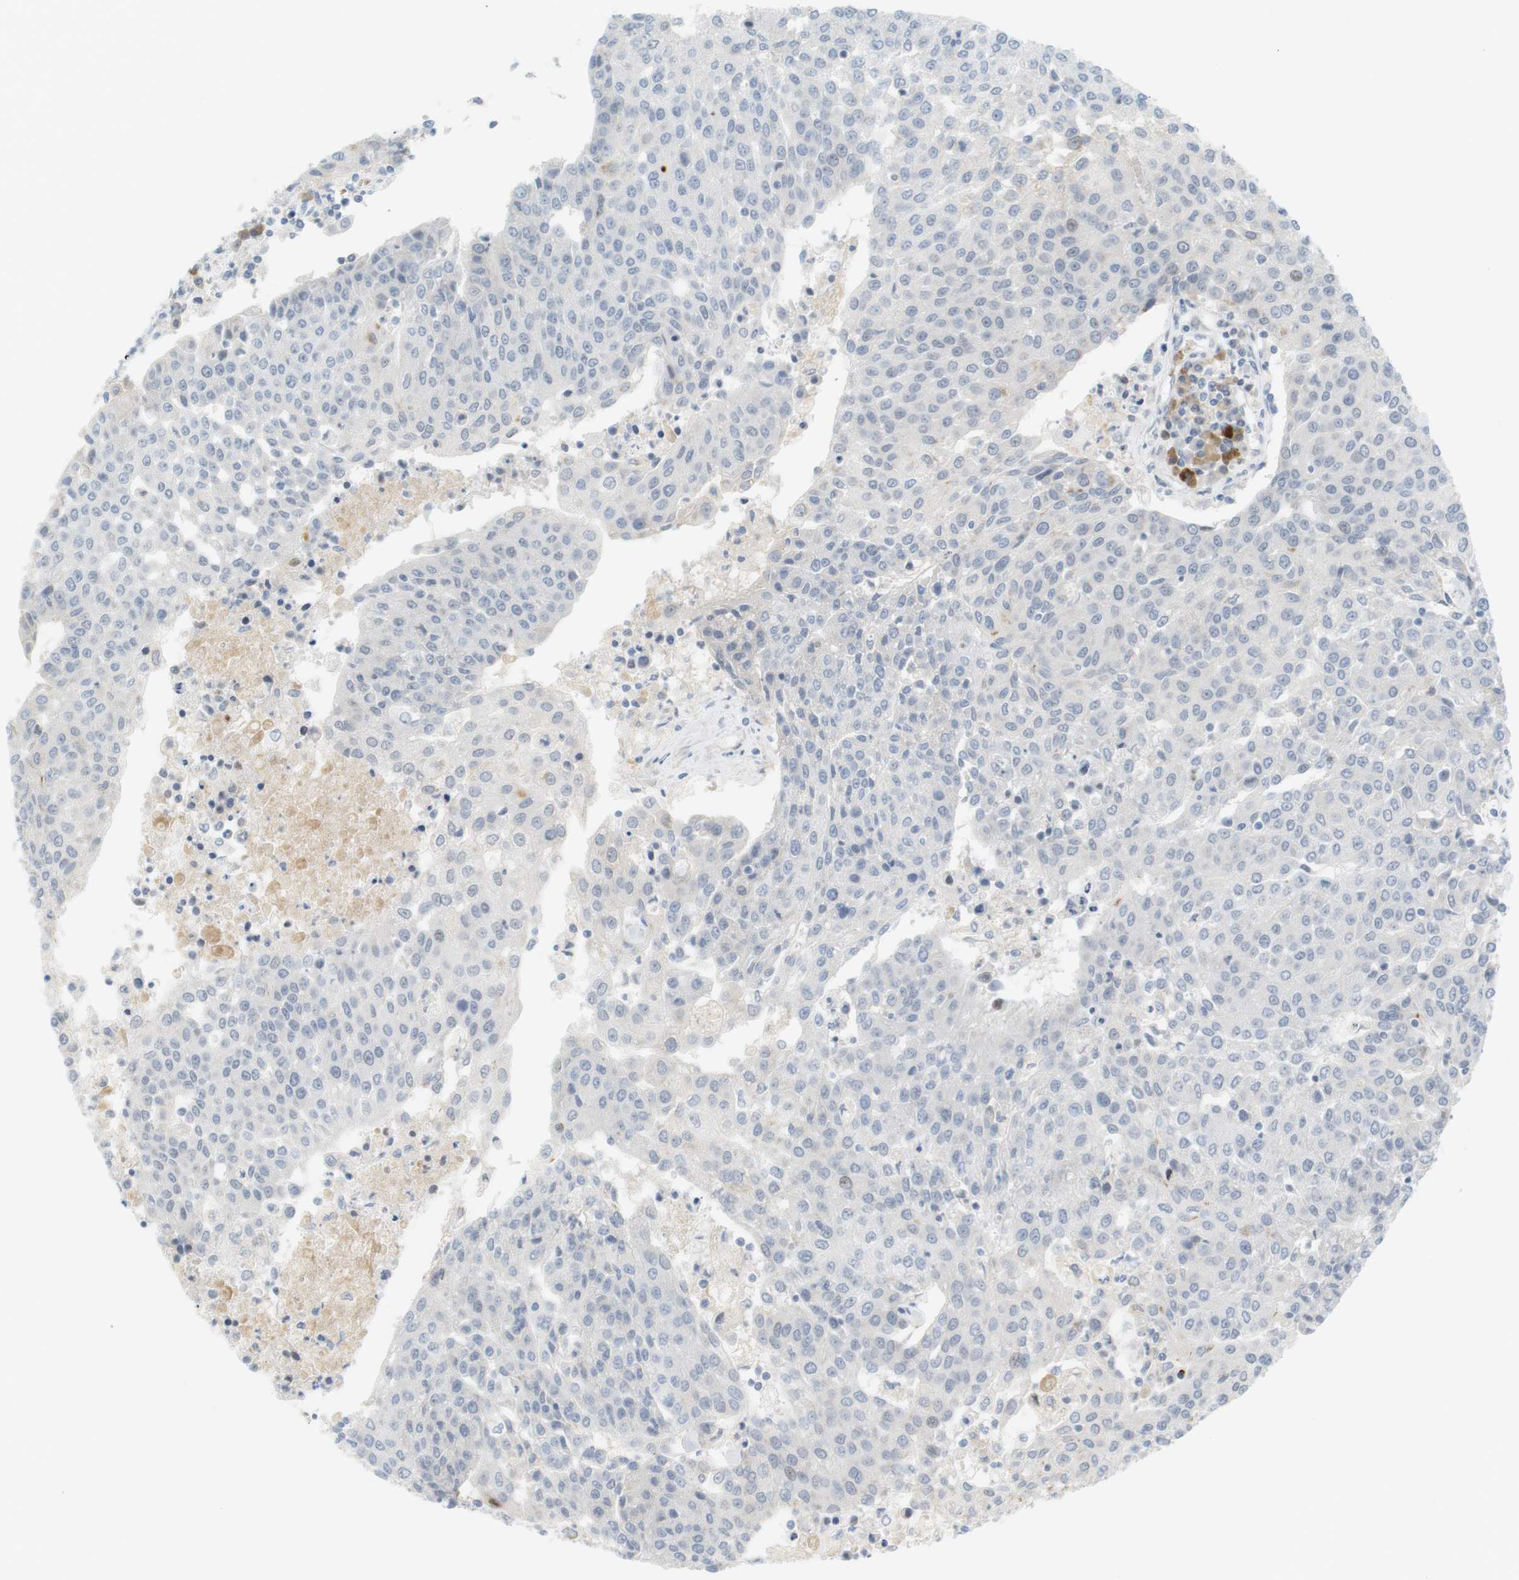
{"staining": {"intensity": "negative", "quantity": "none", "location": "none"}, "tissue": "urothelial cancer", "cell_type": "Tumor cells", "image_type": "cancer", "snomed": [{"axis": "morphology", "description": "Urothelial carcinoma, High grade"}, {"axis": "topography", "description": "Urinary bladder"}], "caption": "Urothelial cancer was stained to show a protein in brown. There is no significant positivity in tumor cells. (DAB immunohistochemistry, high magnification).", "gene": "DMC1", "patient": {"sex": "female", "age": 85}}